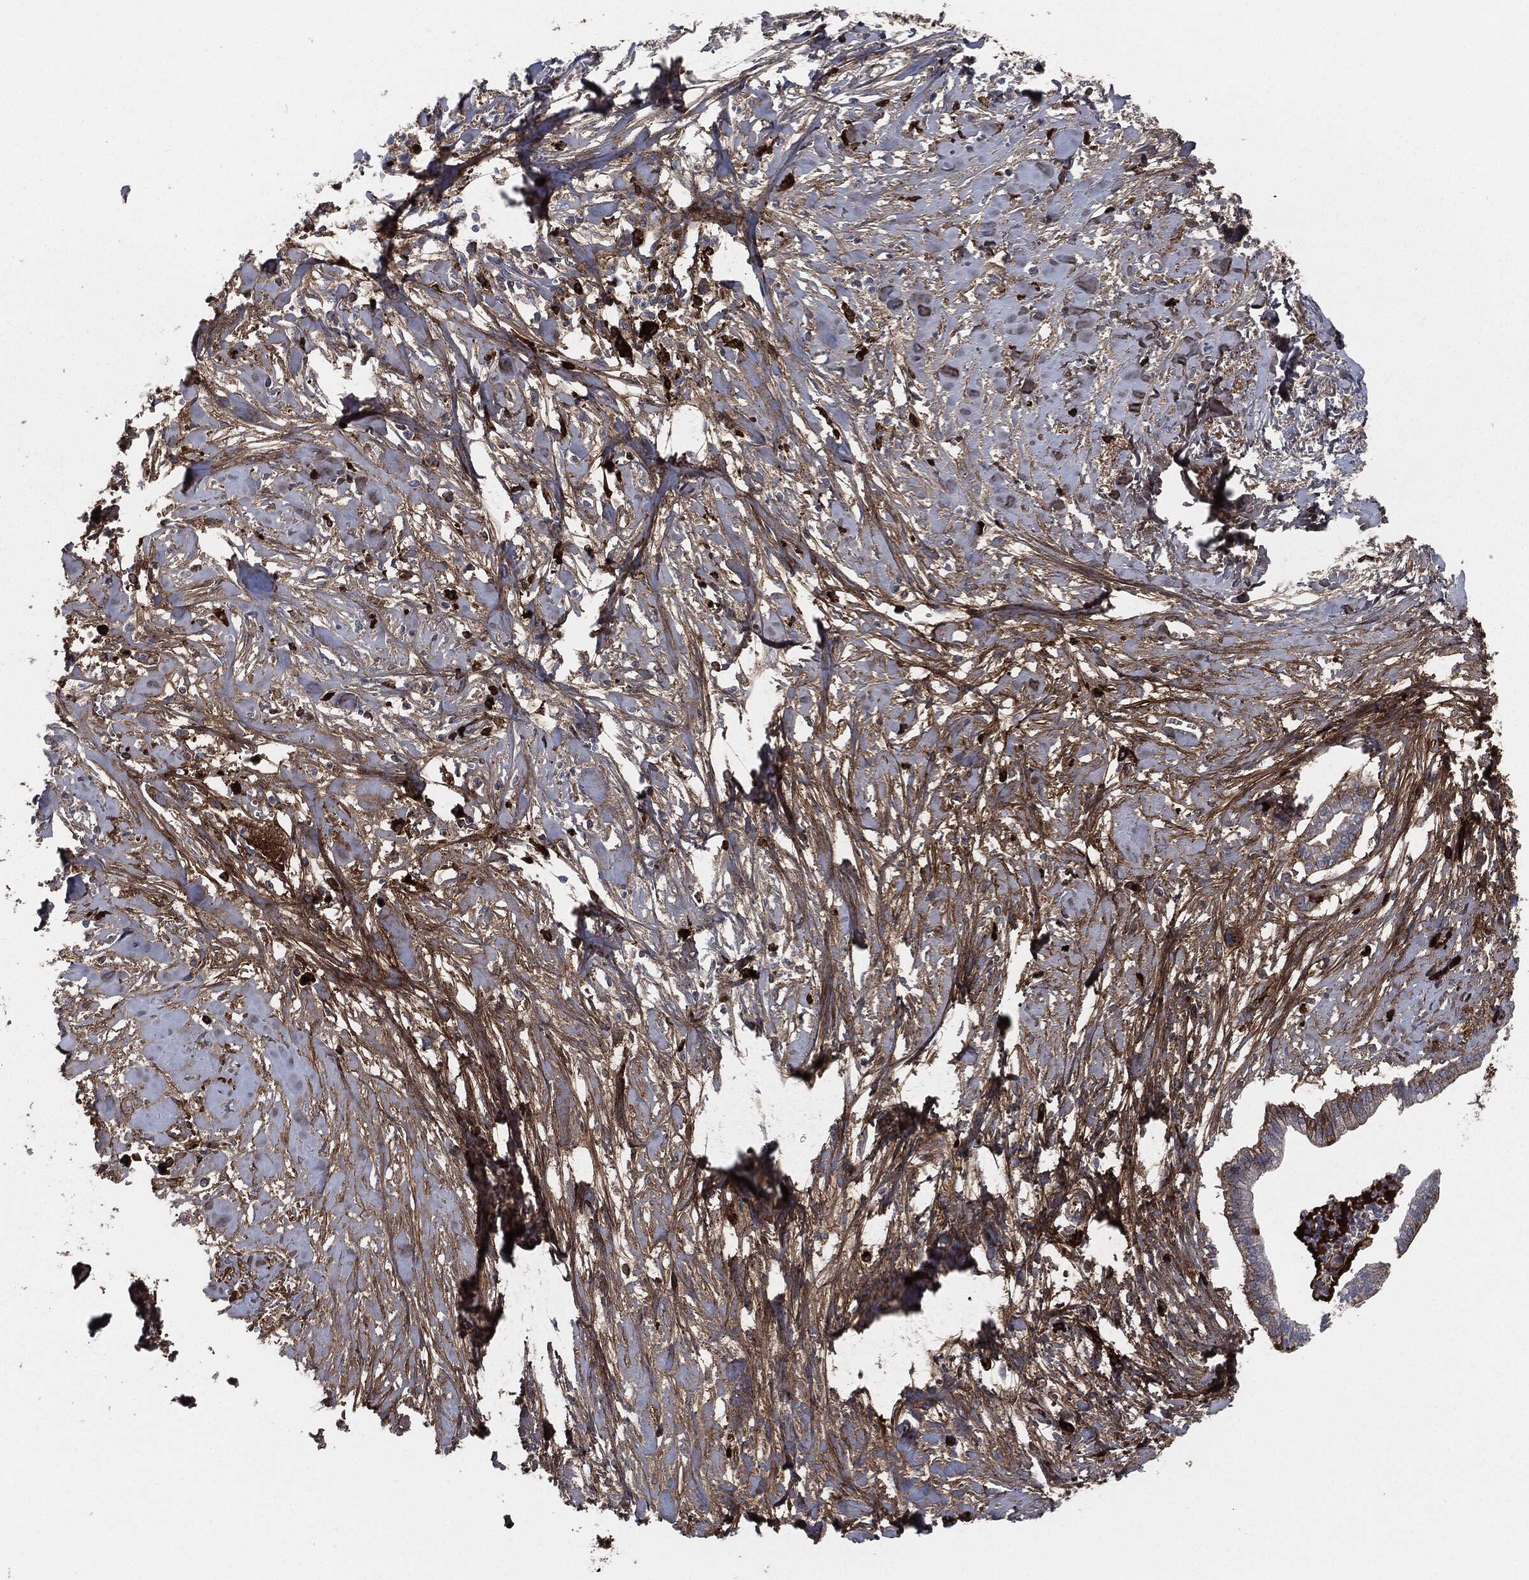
{"staining": {"intensity": "moderate", "quantity": "<25%", "location": "cytoplasmic/membranous"}, "tissue": "pancreatic cancer", "cell_type": "Tumor cells", "image_type": "cancer", "snomed": [{"axis": "morphology", "description": "Normal tissue, NOS"}, {"axis": "morphology", "description": "Adenocarcinoma, NOS"}, {"axis": "topography", "description": "Pancreas"}], "caption": "Approximately <25% of tumor cells in pancreatic cancer (adenocarcinoma) demonstrate moderate cytoplasmic/membranous protein positivity as visualized by brown immunohistochemical staining.", "gene": "APOB", "patient": {"sex": "female", "age": 58}}